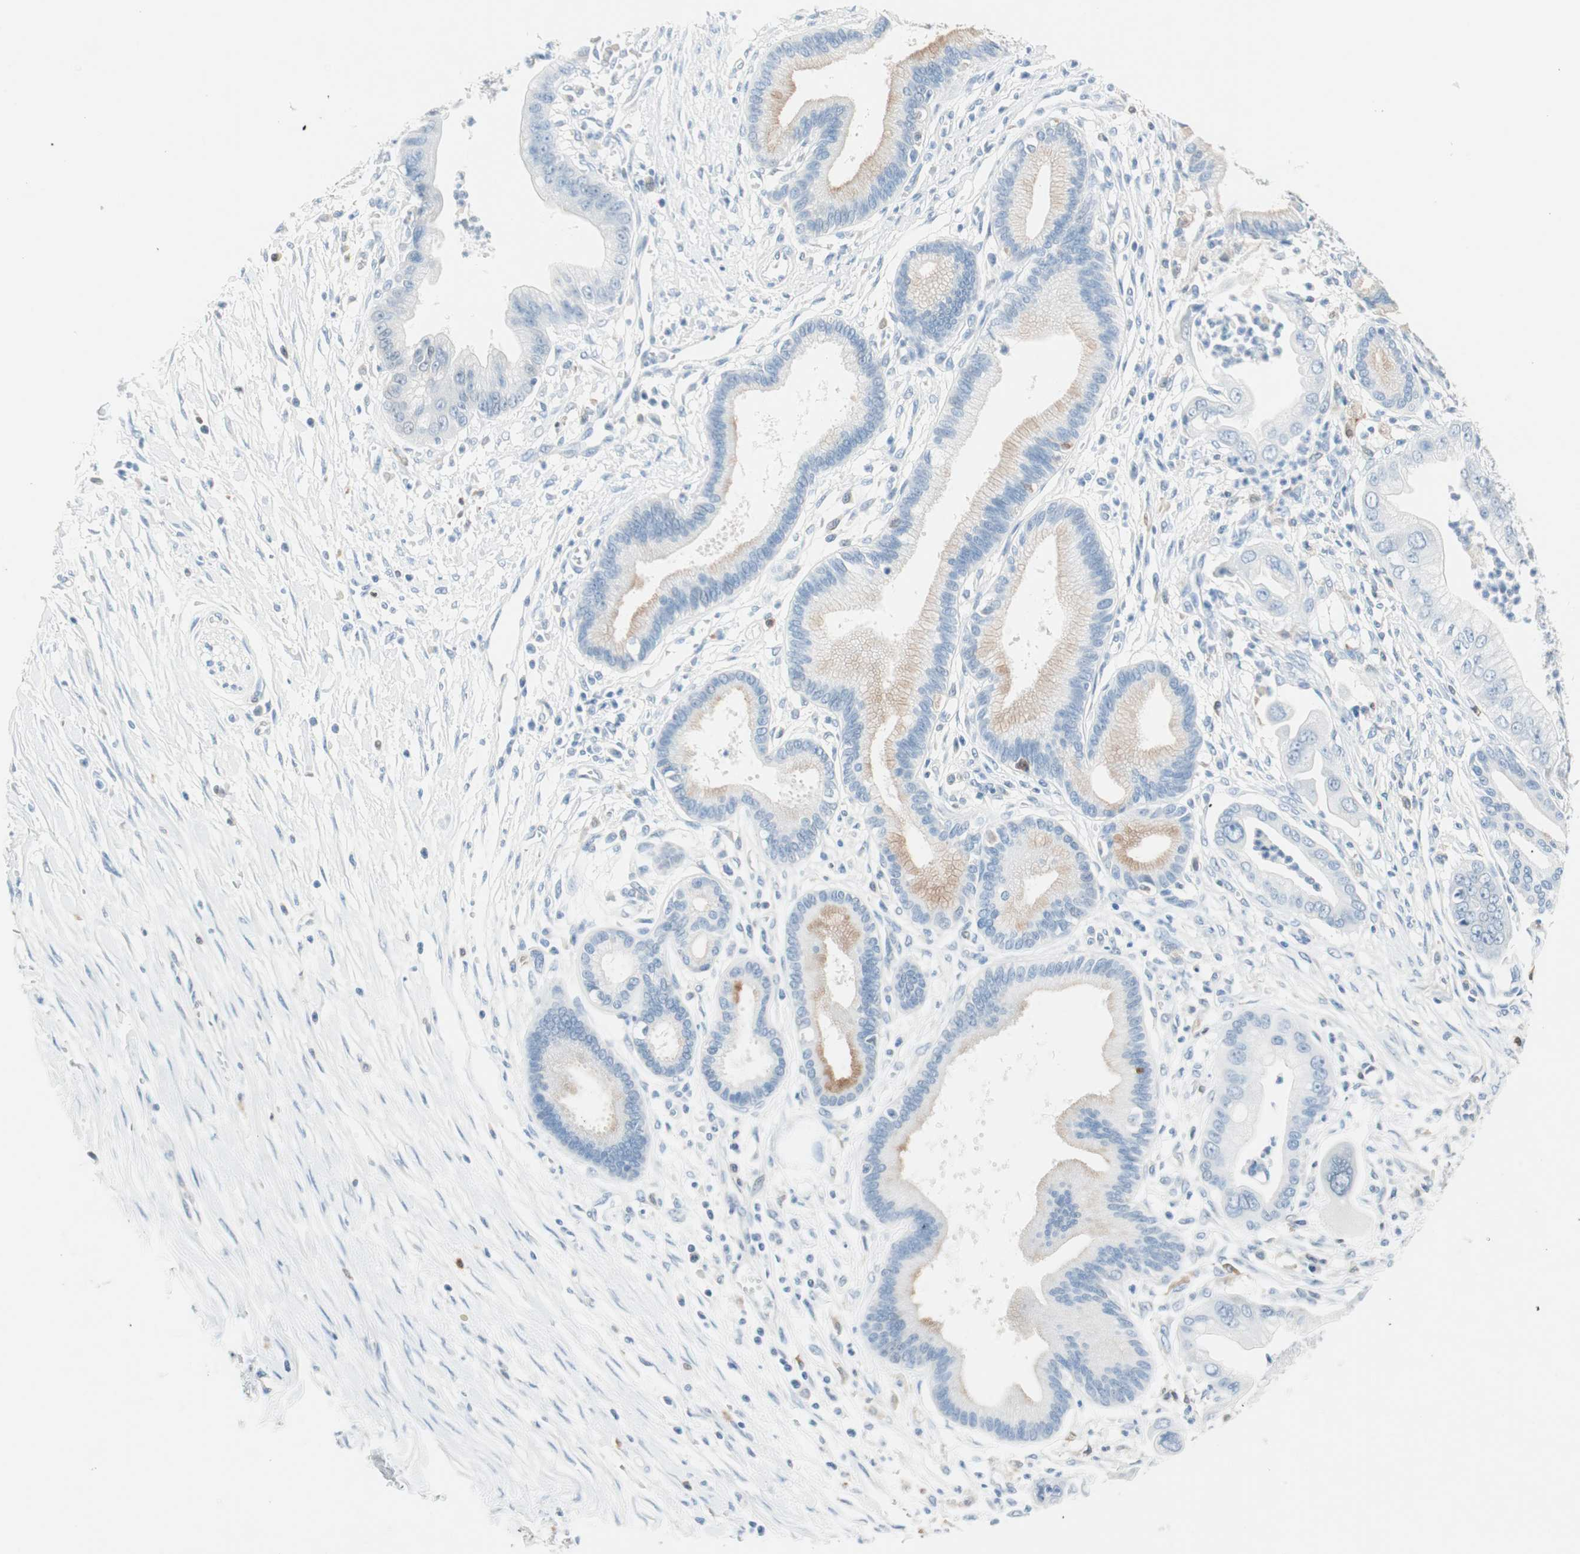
{"staining": {"intensity": "weak", "quantity": "25%-75%", "location": "cytoplasmic/membranous"}, "tissue": "pancreatic cancer", "cell_type": "Tumor cells", "image_type": "cancer", "snomed": [{"axis": "morphology", "description": "Adenocarcinoma, NOS"}, {"axis": "topography", "description": "Pancreas"}], "caption": "Protein staining demonstrates weak cytoplasmic/membranous staining in about 25%-75% of tumor cells in pancreatic cancer (adenocarcinoma).", "gene": "GLUL", "patient": {"sex": "male", "age": 59}}